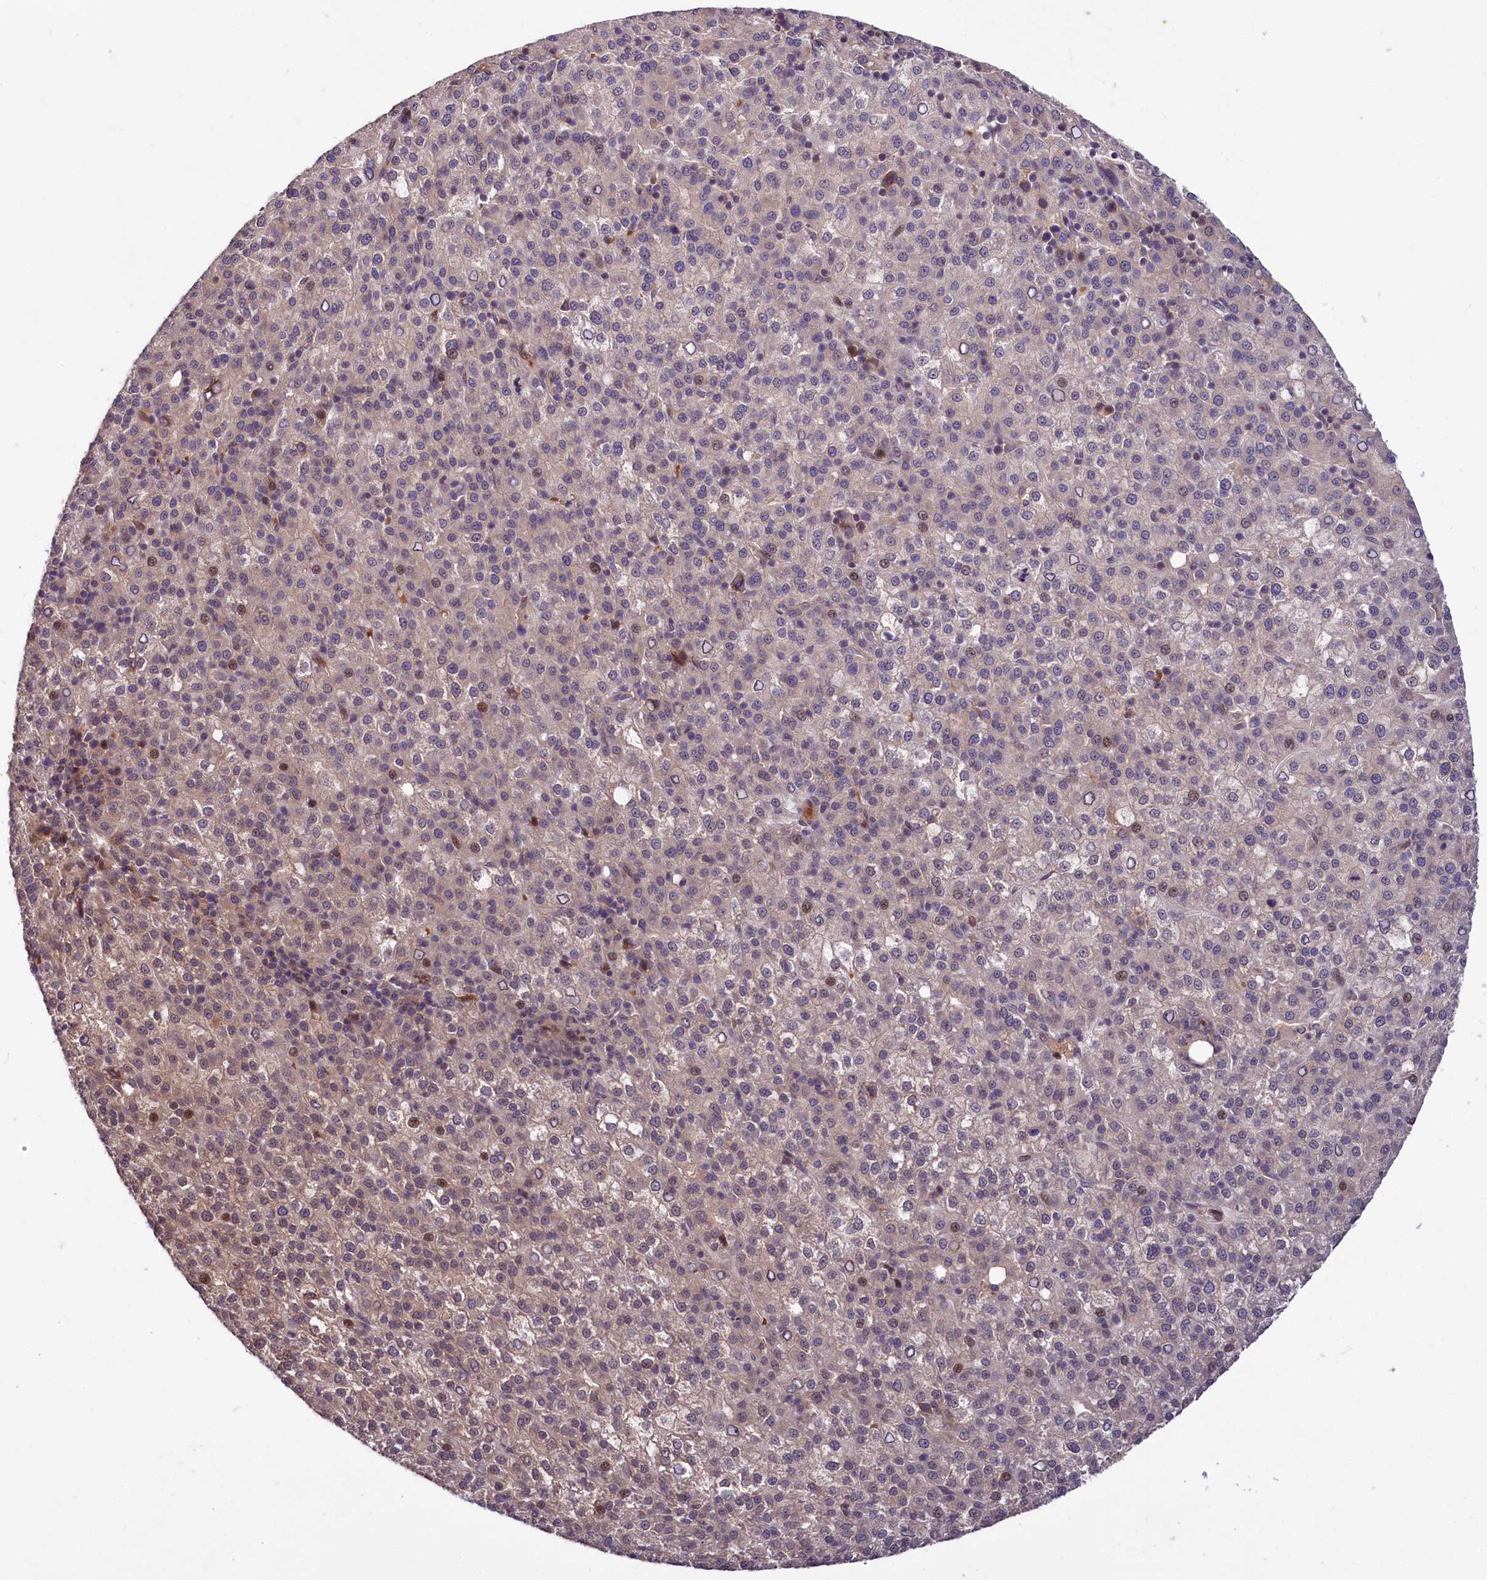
{"staining": {"intensity": "moderate", "quantity": "<25%", "location": "nuclear"}, "tissue": "liver cancer", "cell_type": "Tumor cells", "image_type": "cancer", "snomed": [{"axis": "morphology", "description": "Carcinoma, Hepatocellular, NOS"}, {"axis": "topography", "description": "Liver"}], "caption": "A brown stain highlights moderate nuclear expression of a protein in human liver cancer (hepatocellular carcinoma) tumor cells. Using DAB (brown) and hematoxylin (blue) stains, captured at high magnification using brightfield microscopy.", "gene": "N4BP2L1", "patient": {"sex": "female", "age": 58}}